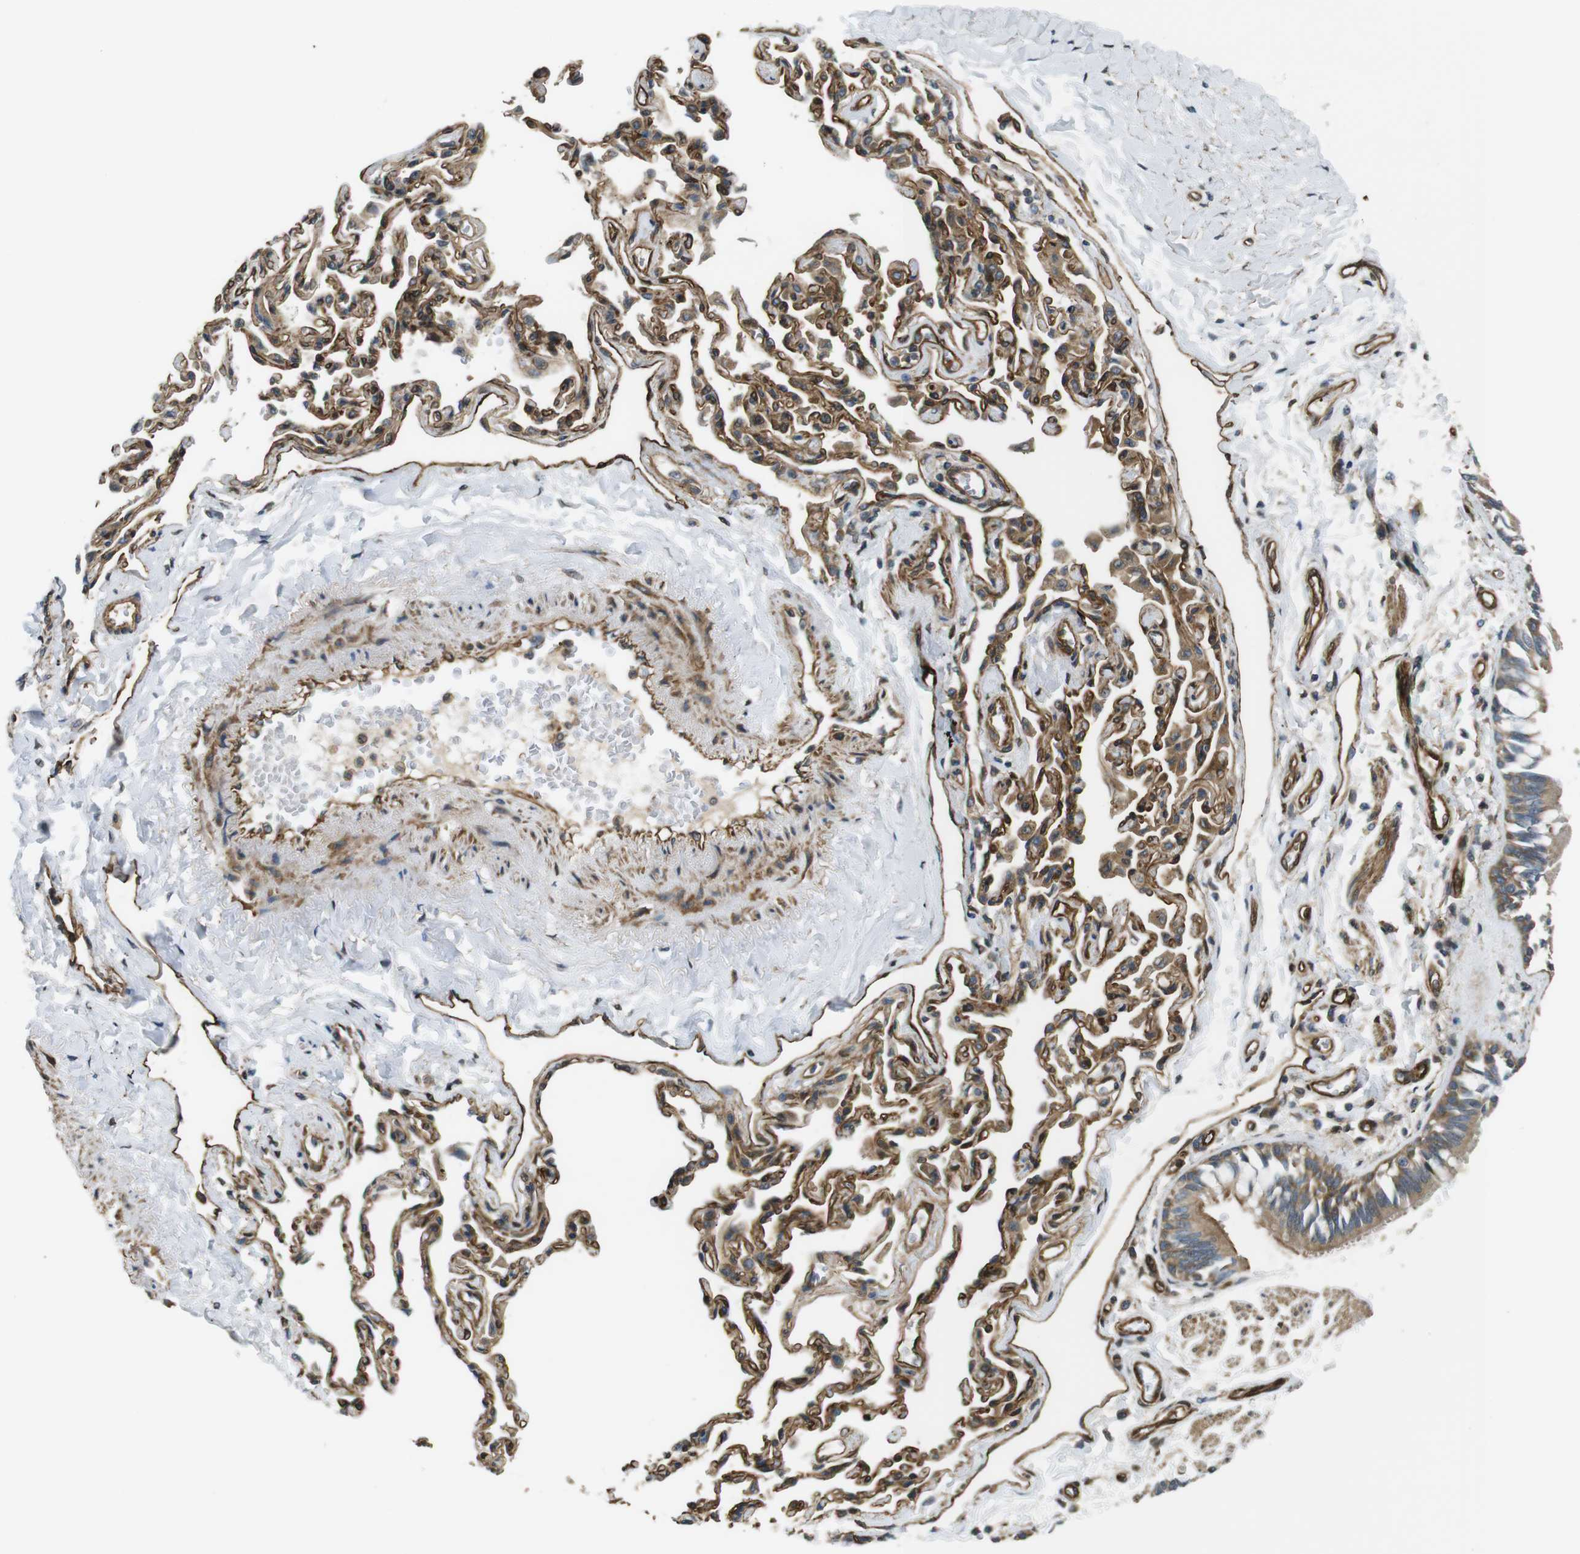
{"staining": {"intensity": "moderate", "quantity": ">75%", "location": "cytoplasmic/membranous"}, "tissue": "bronchus", "cell_type": "Respiratory epithelial cells", "image_type": "normal", "snomed": [{"axis": "morphology", "description": "Normal tissue, NOS"}, {"axis": "topography", "description": "Bronchus"}, {"axis": "topography", "description": "Lung"}], "caption": "Protein analysis of normal bronchus displays moderate cytoplasmic/membranous expression in about >75% of respiratory epithelial cells. (brown staining indicates protein expression, while blue staining denotes nuclei).", "gene": "TSC1", "patient": {"sex": "male", "age": 64}}